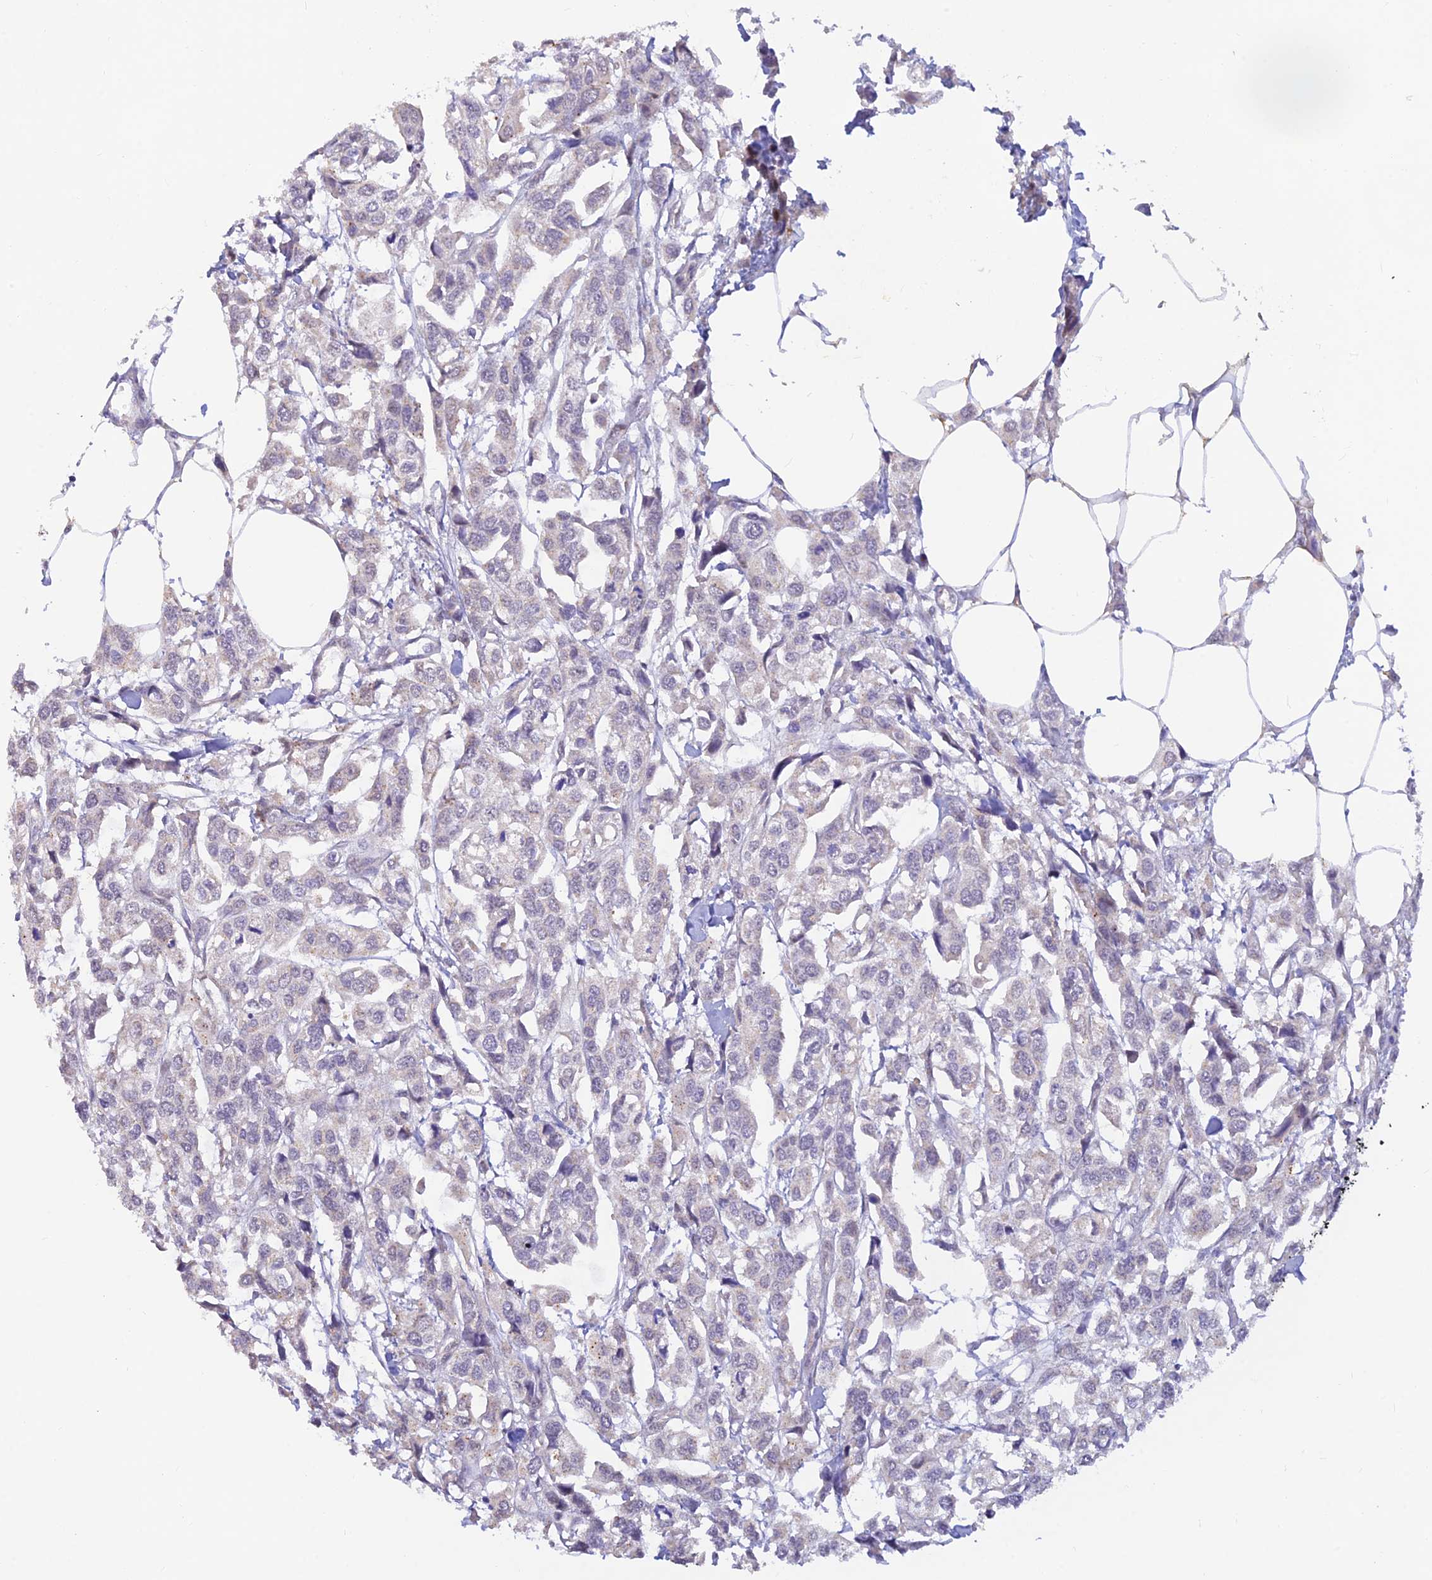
{"staining": {"intensity": "negative", "quantity": "none", "location": "none"}, "tissue": "urothelial cancer", "cell_type": "Tumor cells", "image_type": "cancer", "snomed": [{"axis": "morphology", "description": "Urothelial carcinoma, High grade"}, {"axis": "topography", "description": "Urinary bladder"}], "caption": "Immunohistochemistry (IHC) of human urothelial carcinoma (high-grade) reveals no positivity in tumor cells. (Stains: DAB immunohistochemistry with hematoxylin counter stain, Microscopy: brightfield microscopy at high magnification).", "gene": "INKA1", "patient": {"sex": "male", "age": 67}}